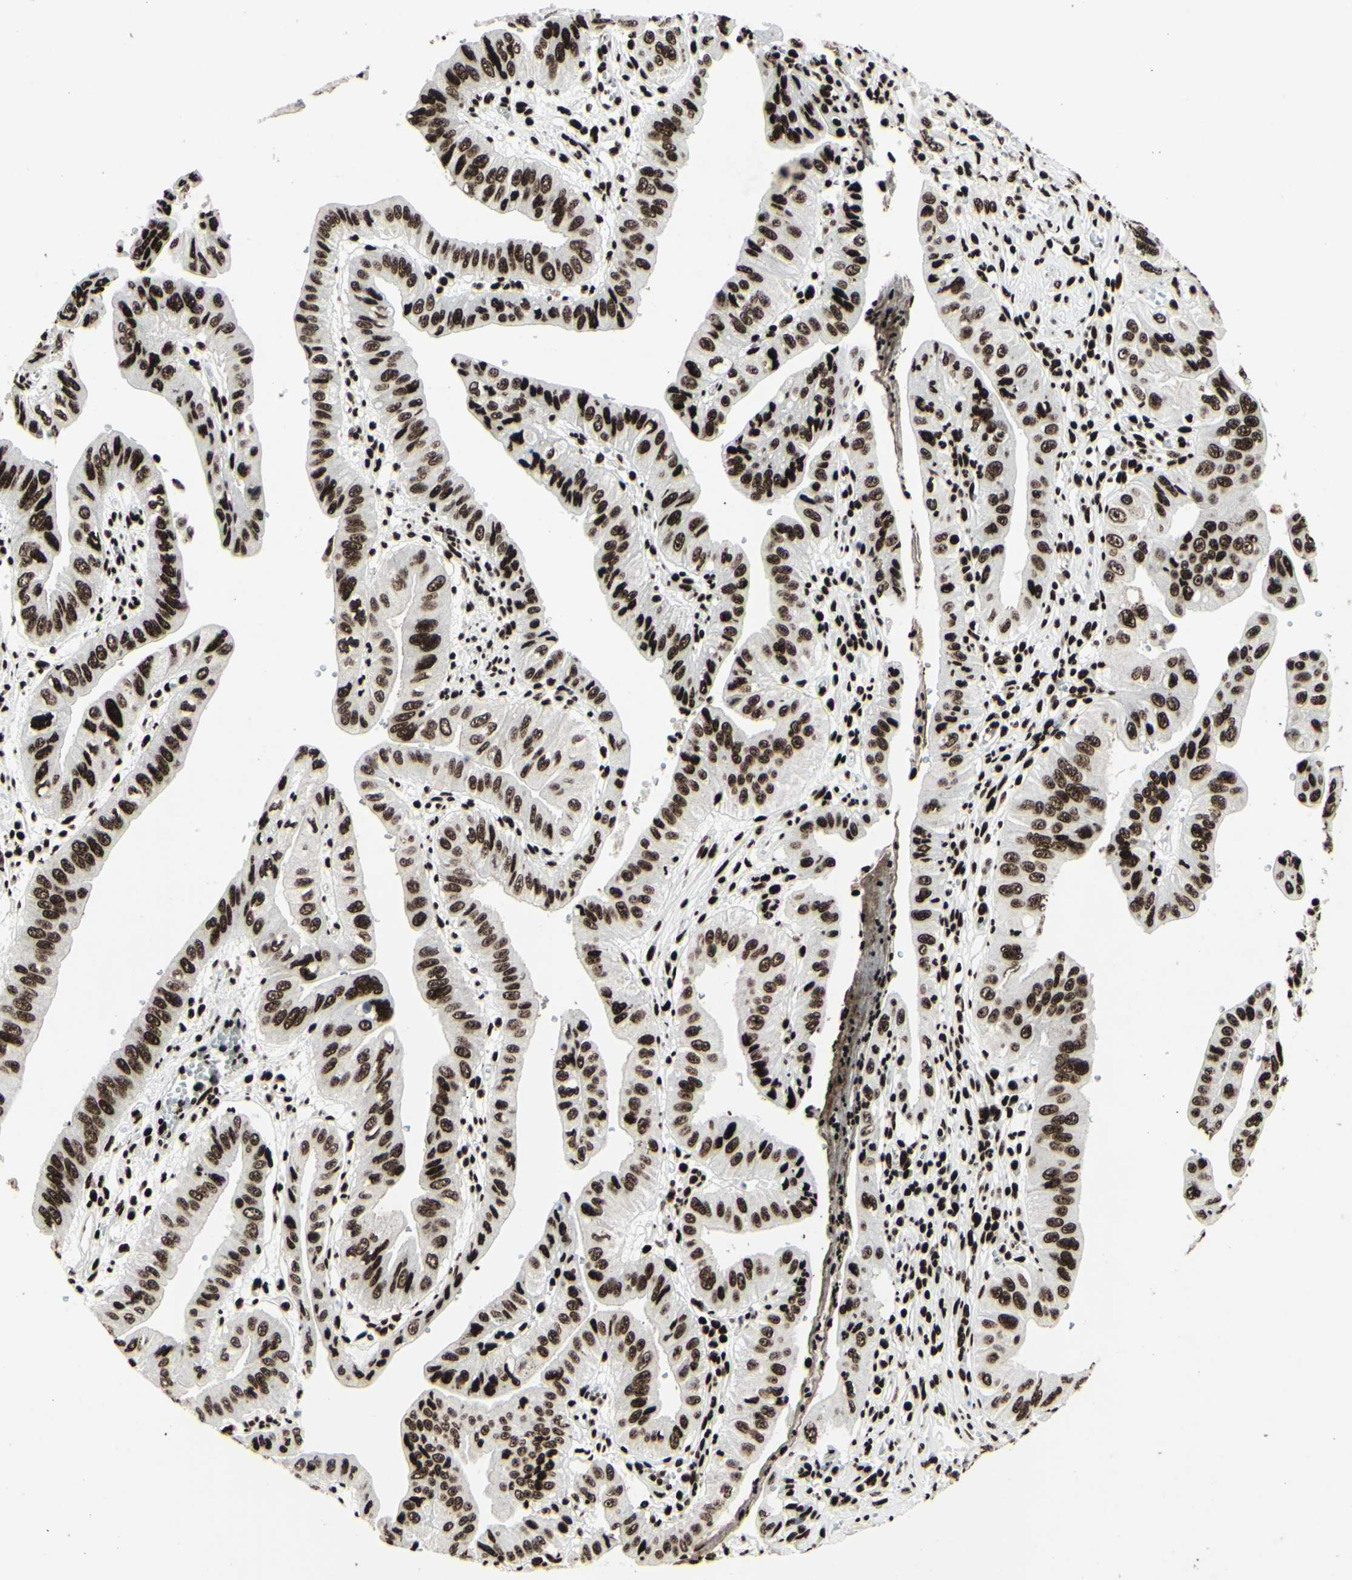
{"staining": {"intensity": "strong", "quantity": ">75%", "location": "nuclear"}, "tissue": "pancreatic cancer", "cell_type": "Tumor cells", "image_type": "cancer", "snomed": [{"axis": "morphology", "description": "Normal tissue, NOS"}, {"axis": "topography", "description": "Lymph node"}], "caption": "Pancreatic cancer stained with a brown dye exhibits strong nuclear positive staining in approximately >75% of tumor cells.", "gene": "U2AF2", "patient": {"sex": "male", "age": 50}}